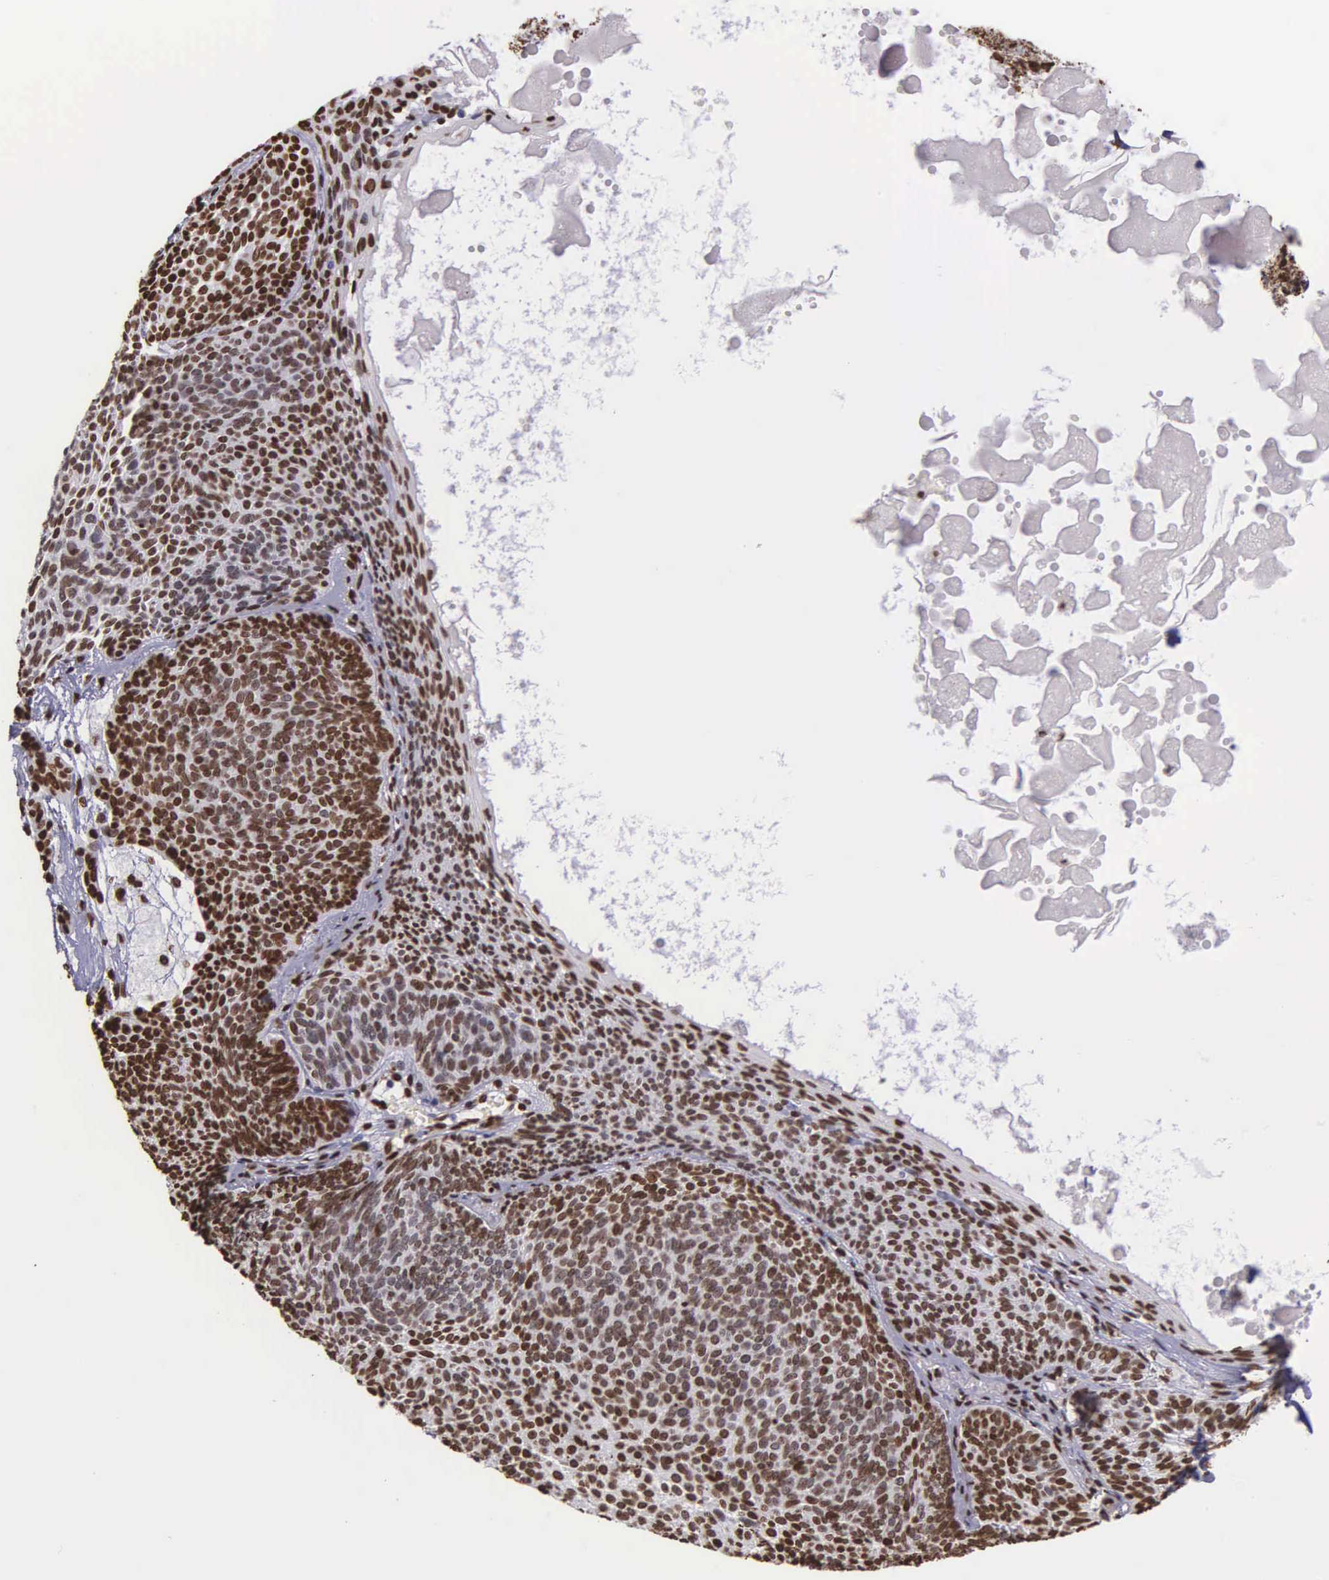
{"staining": {"intensity": "strong", "quantity": ">75%", "location": "nuclear"}, "tissue": "skin cancer", "cell_type": "Tumor cells", "image_type": "cancer", "snomed": [{"axis": "morphology", "description": "Basal cell carcinoma"}, {"axis": "topography", "description": "Skin"}], "caption": "Skin cancer was stained to show a protein in brown. There is high levels of strong nuclear expression in about >75% of tumor cells.", "gene": "H1-0", "patient": {"sex": "male", "age": 84}}